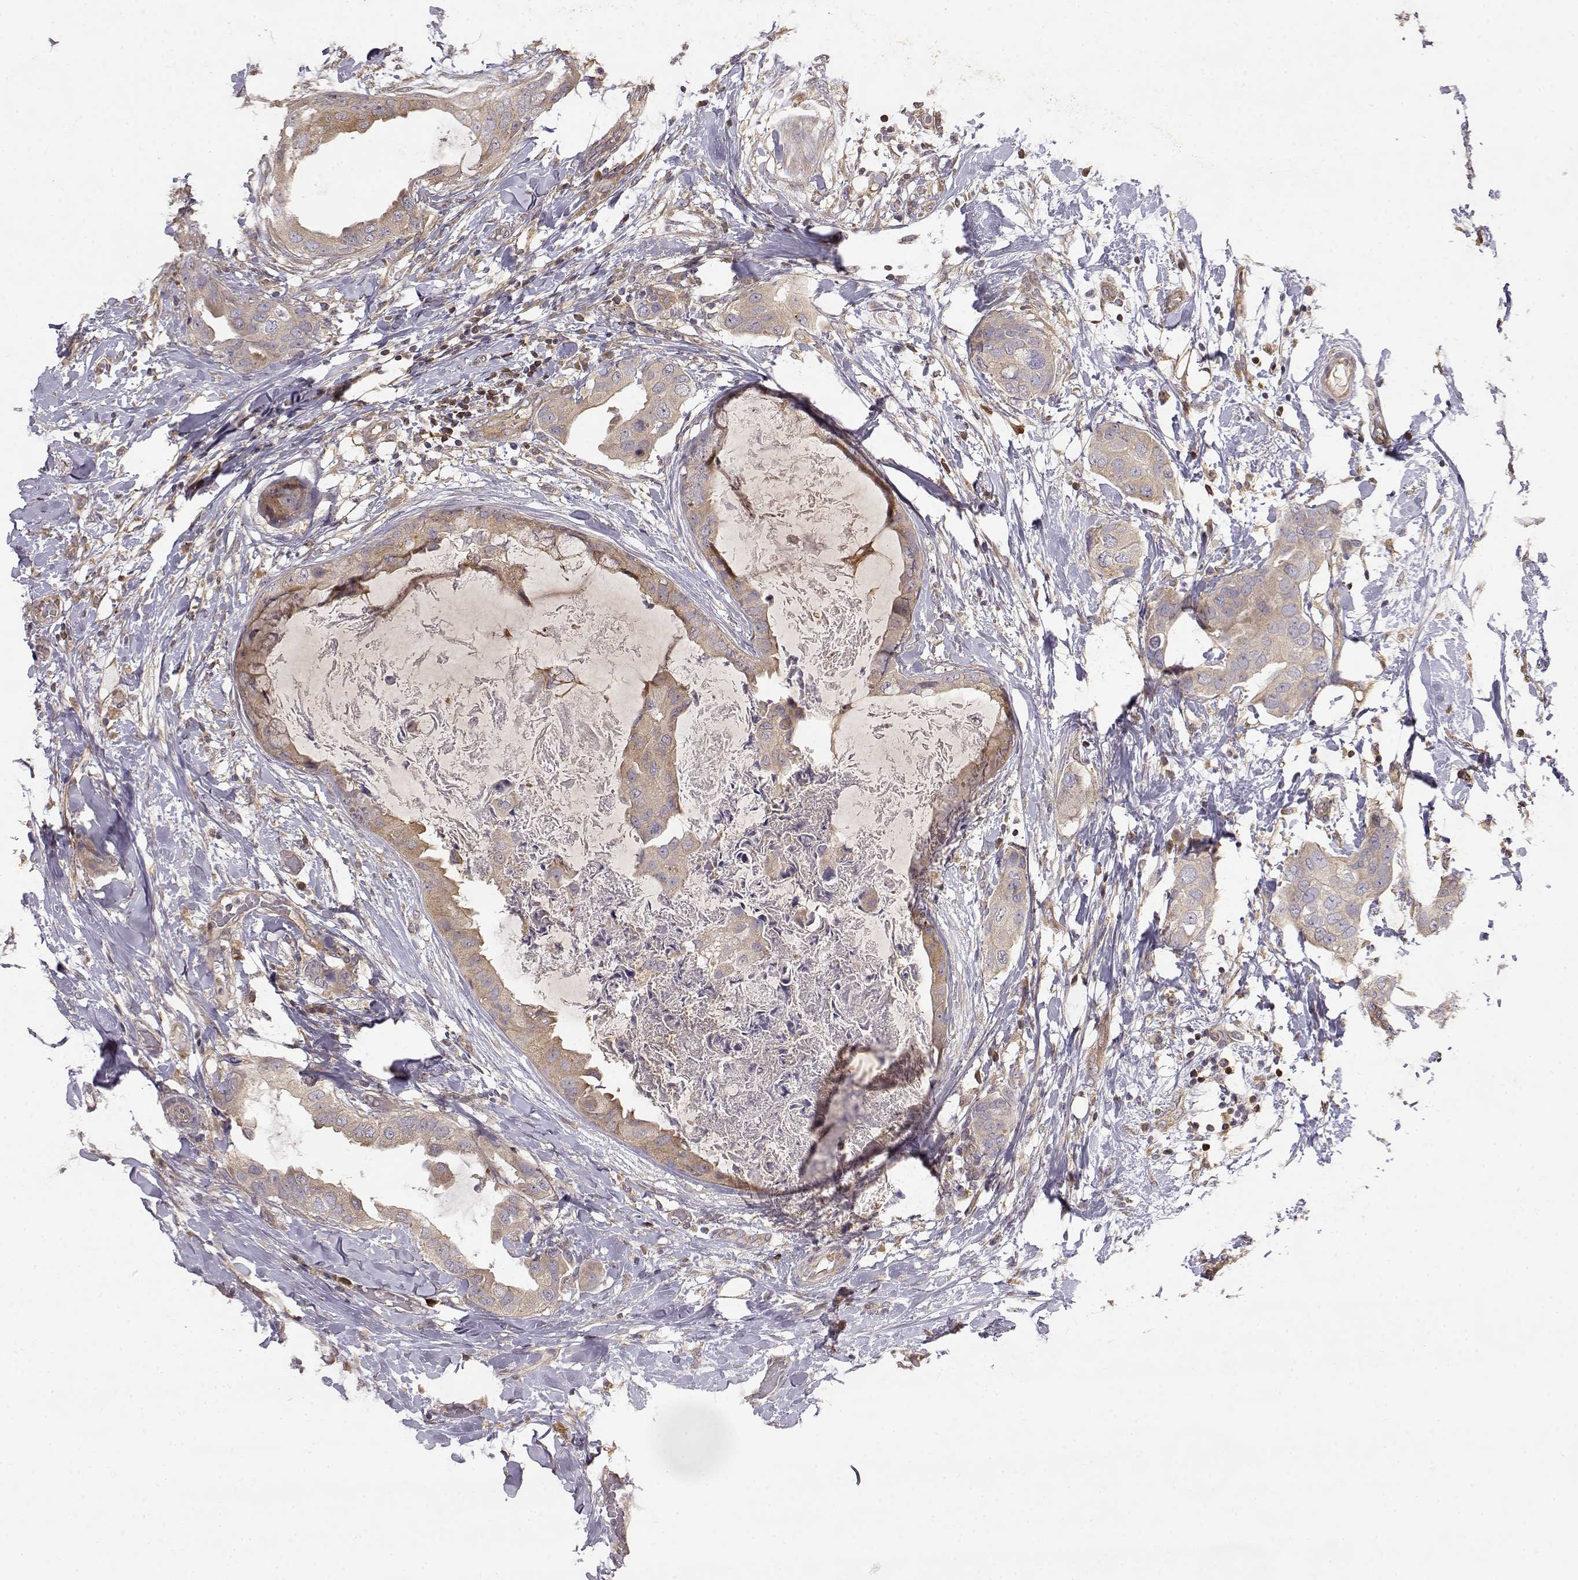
{"staining": {"intensity": "weak", "quantity": ">75%", "location": "cytoplasmic/membranous"}, "tissue": "breast cancer", "cell_type": "Tumor cells", "image_type": "cancer", "snomed": [{"axis": "morphology", "description": "Normal tissue, NOS"}, {"axis": "morphology", "description": "Duct carcinoma"}, {"axis": "topography", "description": "Breast"}], "caption": "The micrograph shows staining of breast intraductal carcinoma, revealing weak cytoplasmic/membranous protein expression (brown color) within tumor cells. Immunohistochemistry stains the protein of interest in brown and the nuclei are stained blue.", "gene": "CRIM1", "patient": {"sex": "female", "age": 40}}